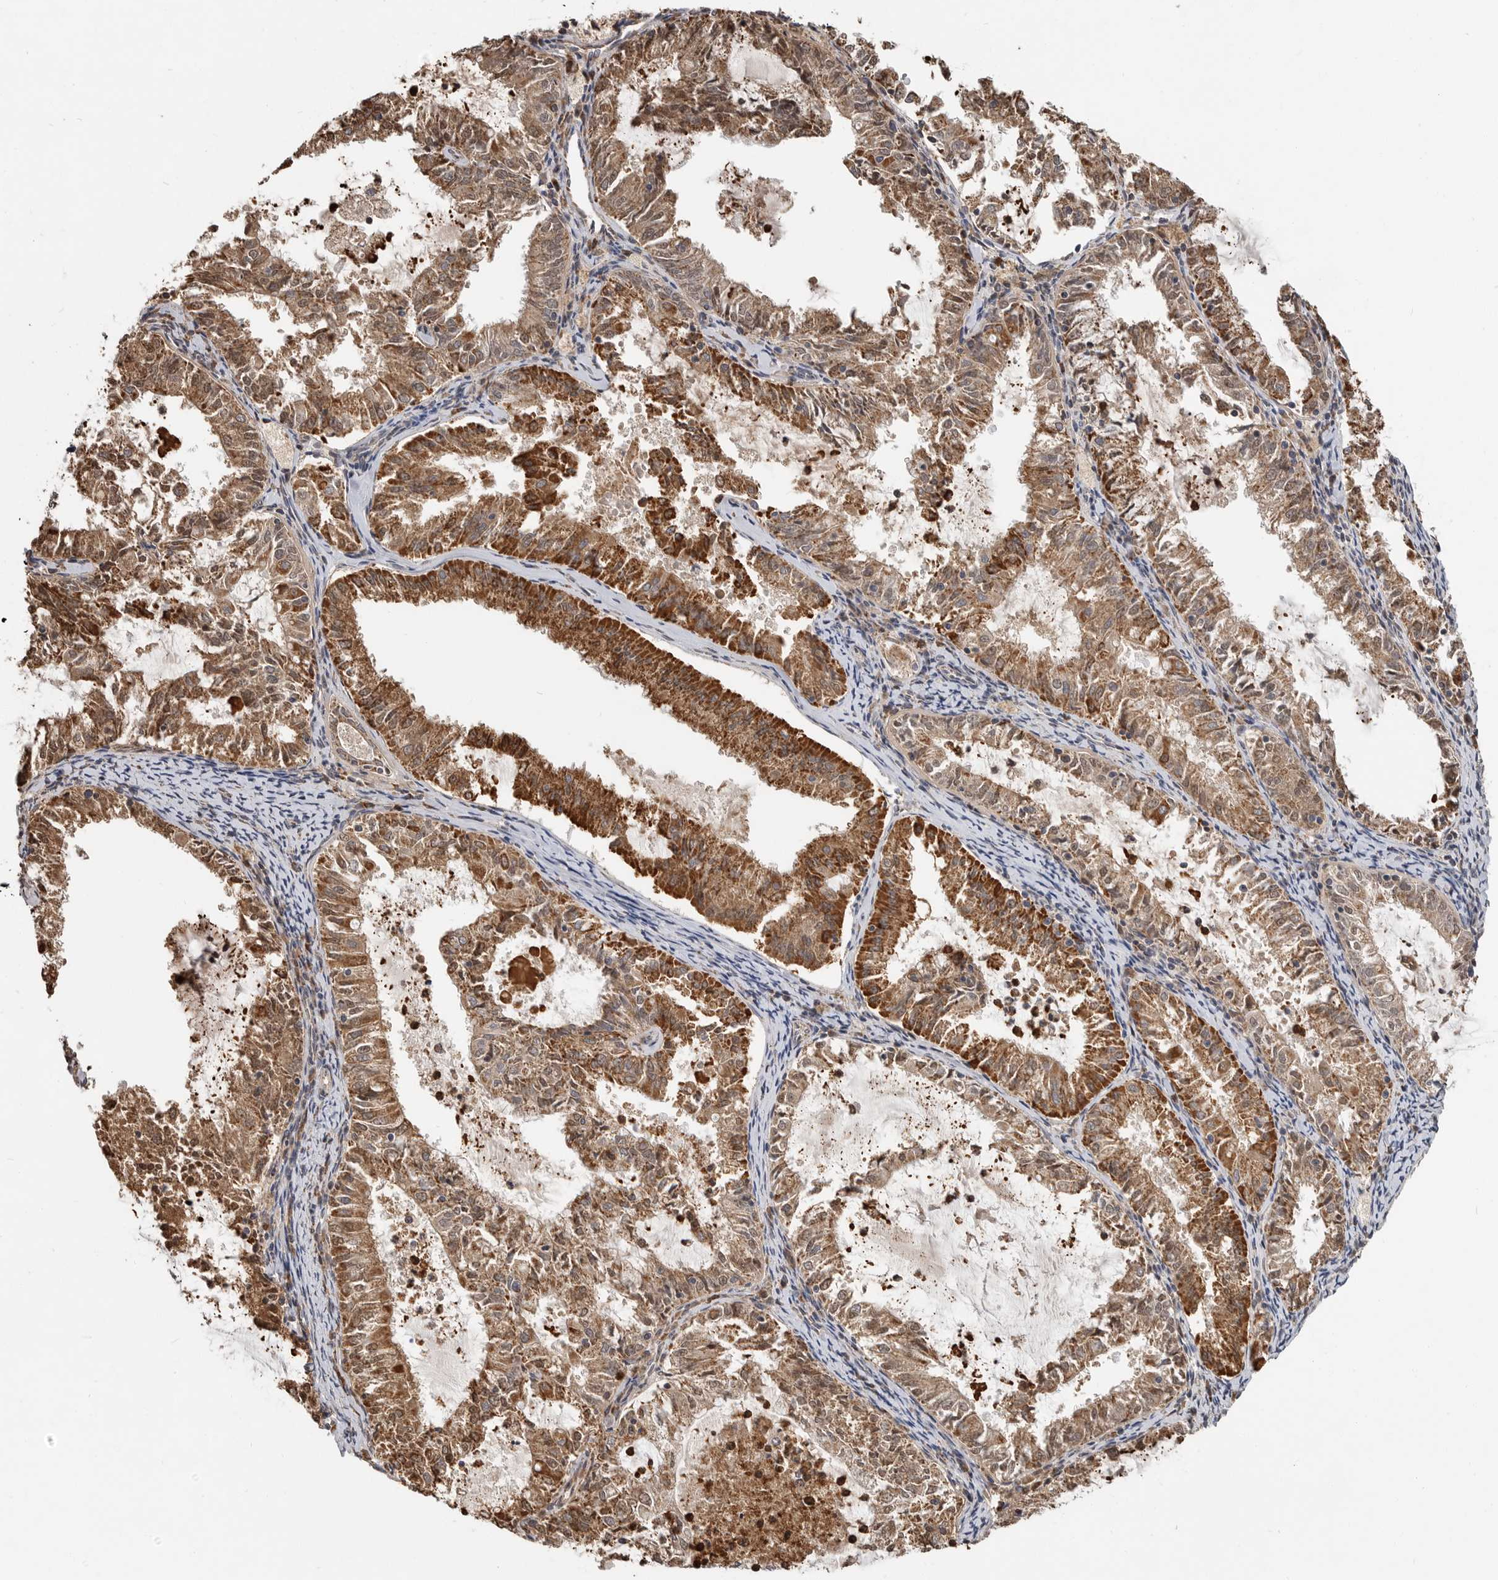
{"staining": {"intensity": "moderate", "quantity": ">75%", "location": "cytoplasmic/membranous"}, "tissue": "endometrial cancer", "cell_type": "Tumor cells", "image_type": "cancer", "snomed": [{"axis": "morphology", "description": "Adenocarcinoma, NOS"}, {"axis": "topography", "description": "Endometrium"}], "caption": "Immunohistochemical staining of endometrial cancer shows medium levels of moderate cytoplasmic/membranous protein staining in approximately >75% of tumor cells.", "gene": "GCNT2", "patient": {"sex": "female", "age": 57}}